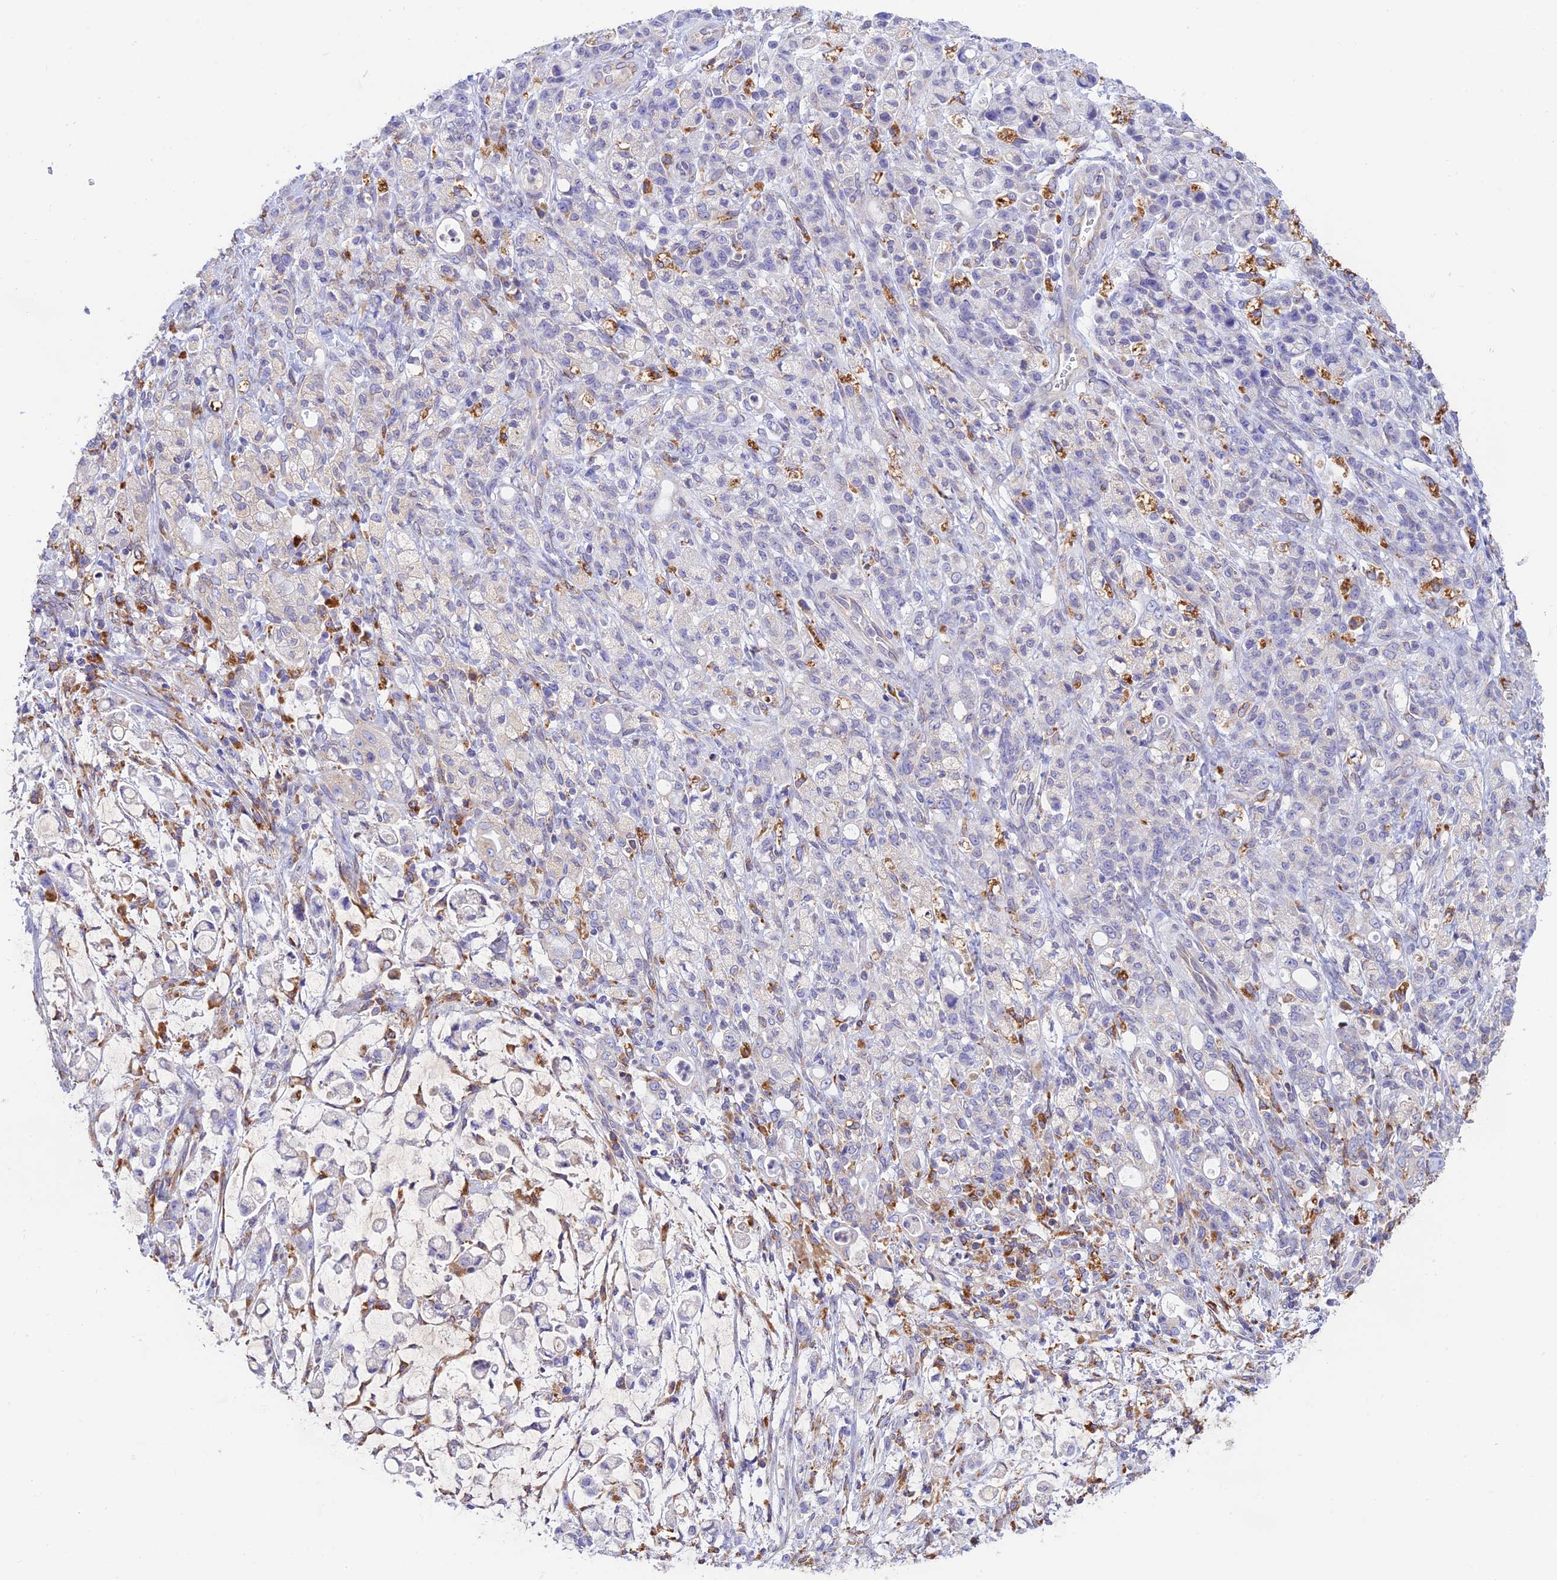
{"staining": {"intensity": "negative", "quantity": "none", "location": "none"}, "tissue": "stomach cancer", "cell_type": "Tumor cells", "image_type": "cancer", "snomed": [{"axis": "morphology", "description": "Adenocarcinoma, NOS"}, {"axis": "topography", "description": "Stomach"}], "caption": "Photomicrograph shows no significant protein positivity in tumor cells of stomach cancer (adenocarcinoma).", "gene": "VKORC1", "patient": {"sex": "female", "age": 60}}